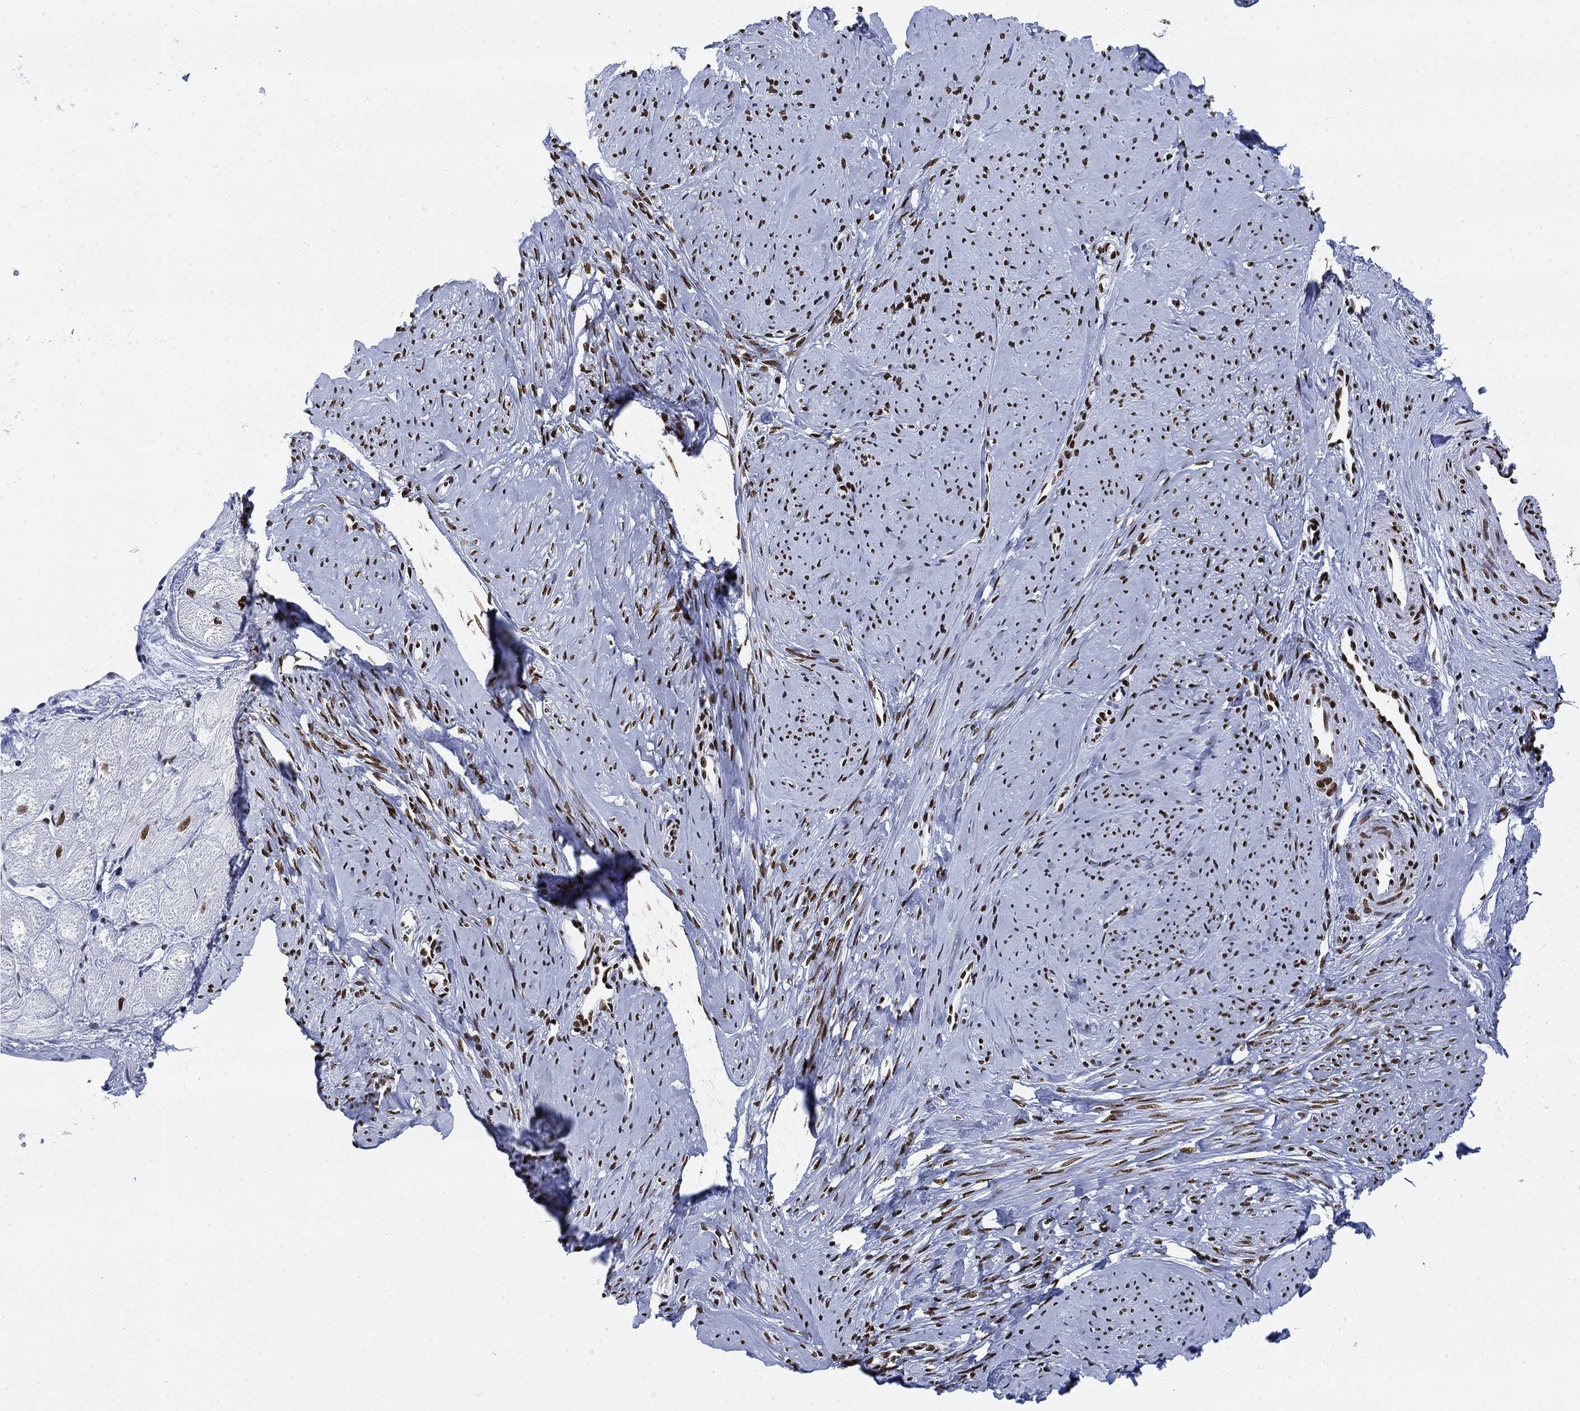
{"staining": {"intensity": "moderate", "quantity": "25%-75%", "location": "nuclear"}, "tissue": "smooth muscle", "cell_type": "Smooth muscle cells", "image_type": "normal", "snomed": [{"axis": "morphology", "description": "Normal tissue, NOS"}, {"axis": "topography", "description": "Smooth muscle"}], "caption": "An IHC photomicrograph of normal tissue is shown. Protein staining in brown shows moderate nuclear positivity in smooth muscle within smooth muscle cells. (IHC, brightfield microscopy, high magnification).", "gene": "H1", "patient": {"sex": "female", "age": 48}}